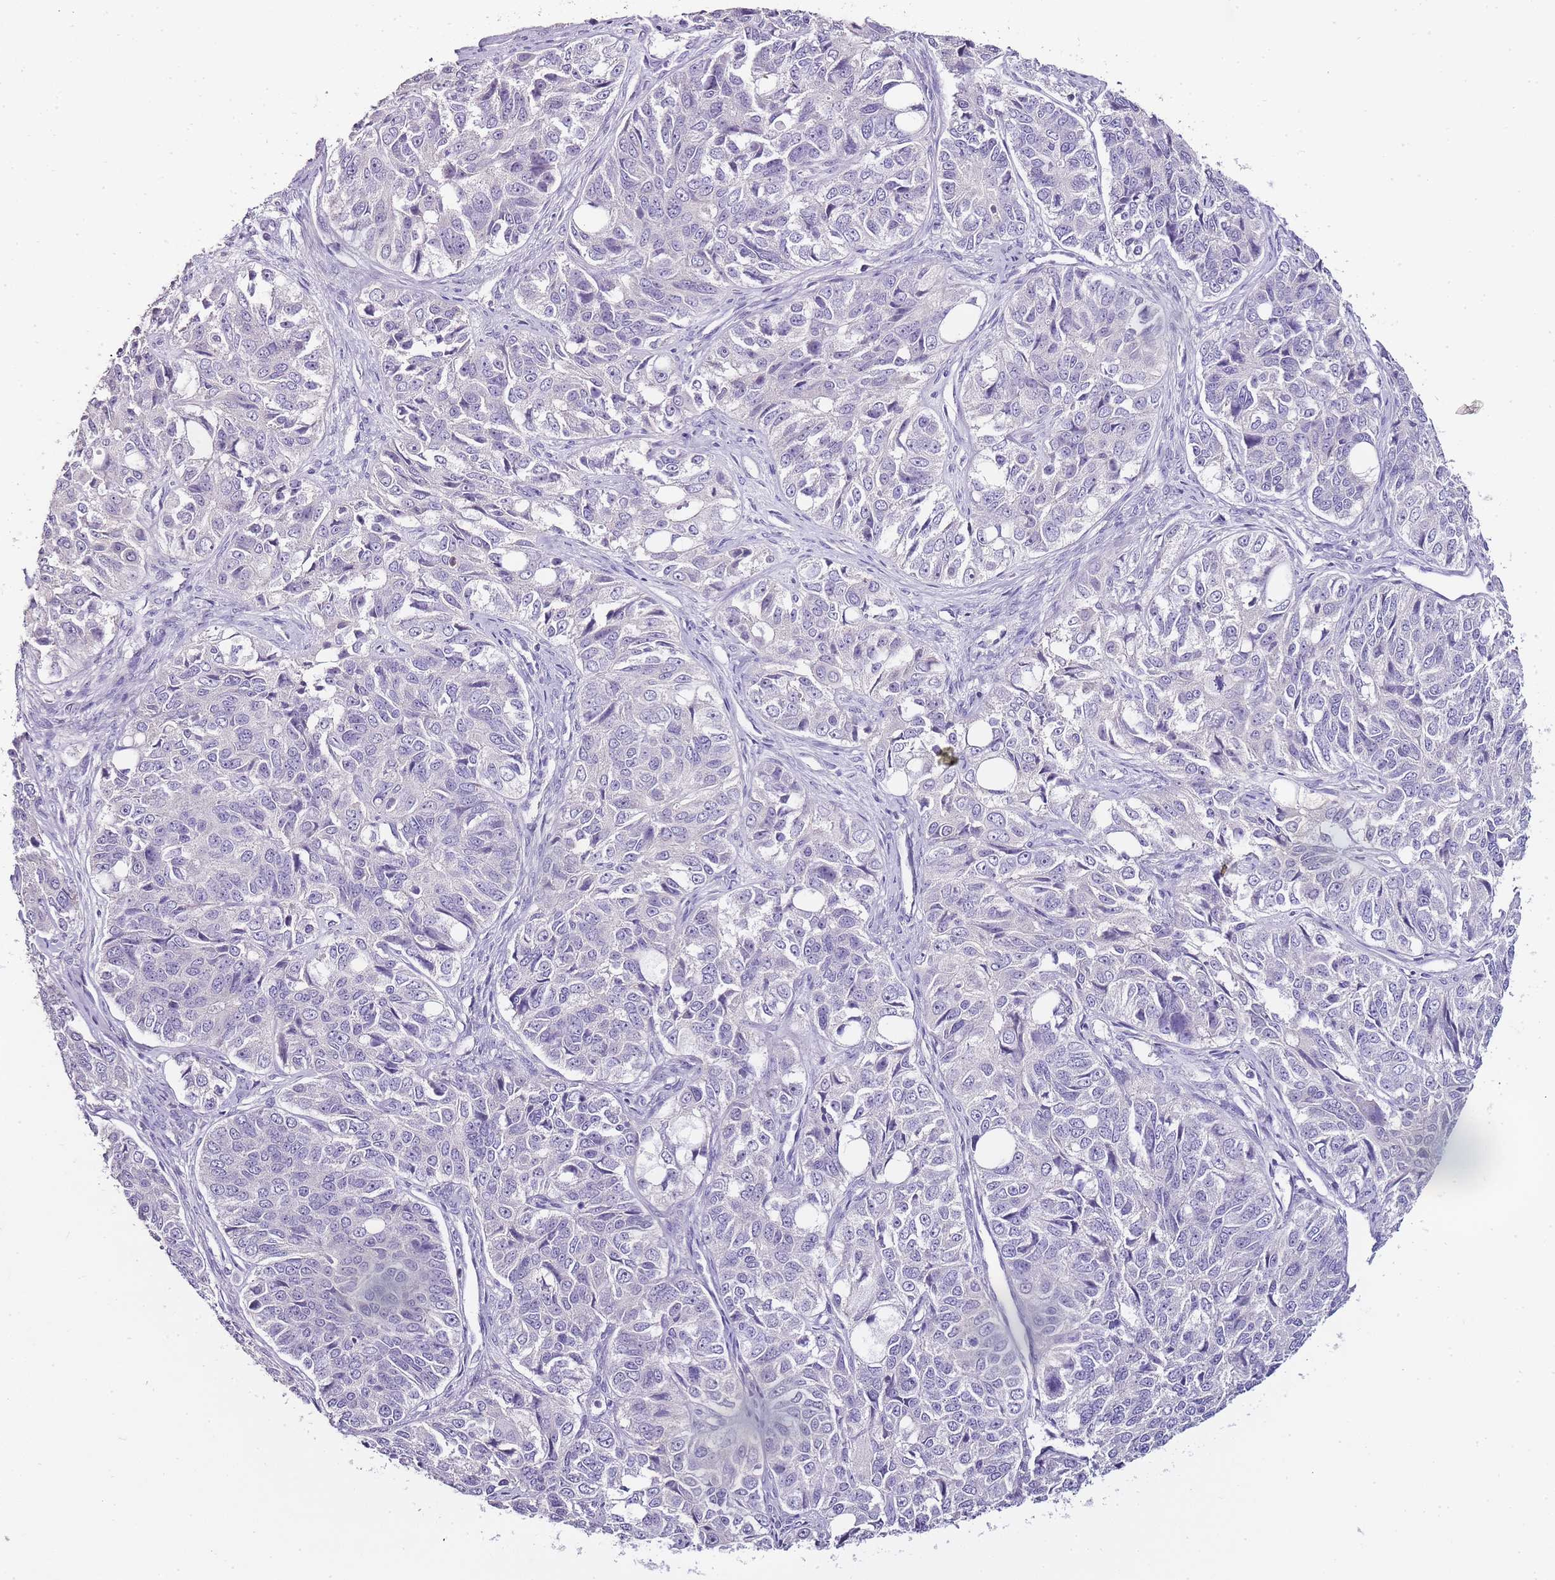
{"staining": {"intensity": "negative", "quantity": "none", "location": "none"}, "tissue": "ovarian cancer", "cell_type": "Tumor cells", "image_type": "cancer", "snomed": [{"axis": "morphology", "description": "Carcinoma, endometroid"}, {"axis": "topography", "description": "Ovary"}], "caption": "Tumor cells show no significant protein staining in ovarian cancer. (DAB immunohistochemistry (IHC) visualized using brightfield microscopy, high magnification).", "gene": "ZBP1", "patient": {"sex": "female", "age": 51}}